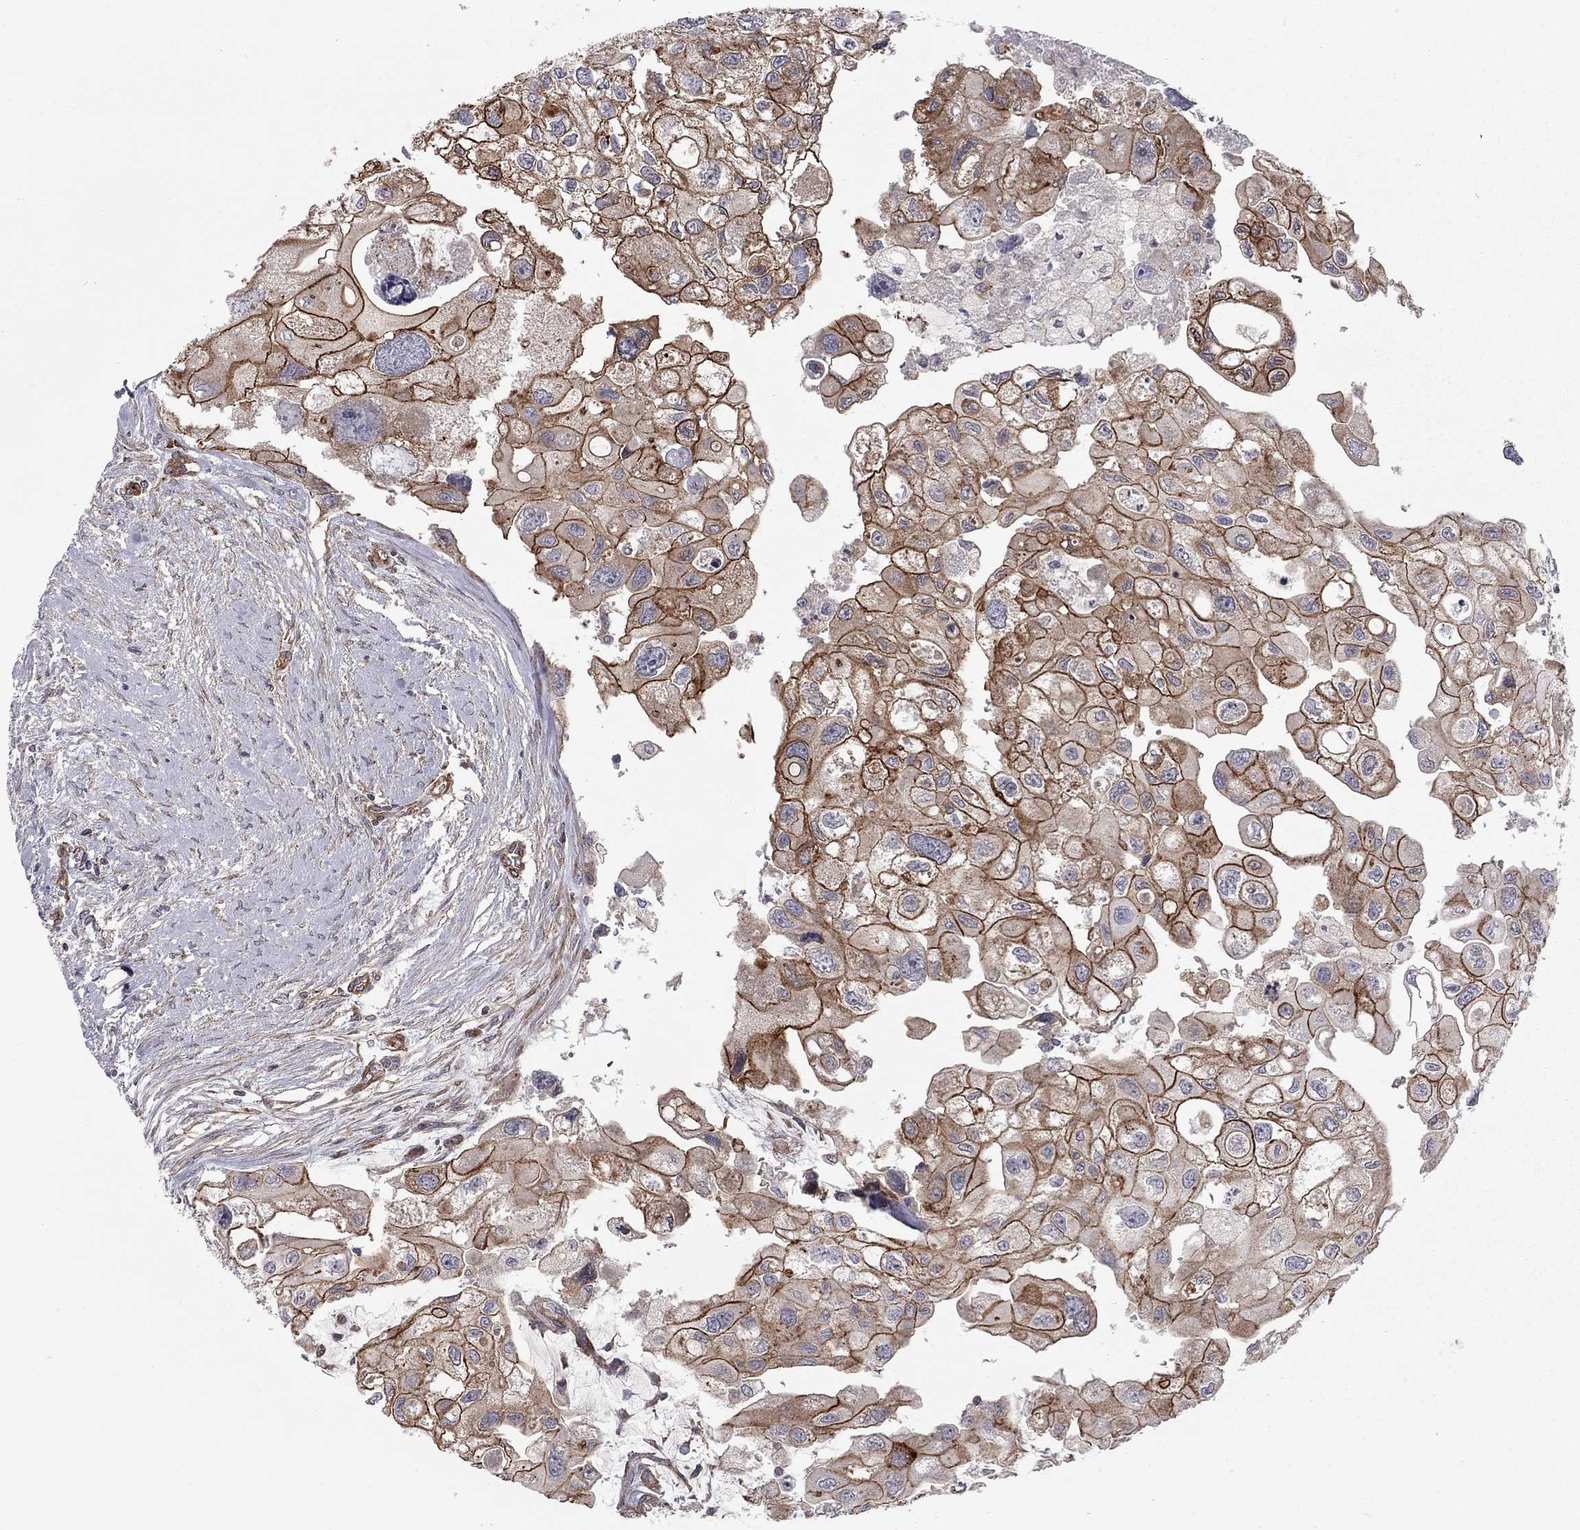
{"staining": {"intensity": "strong", "quantity": ">75%", "location": "cytoplasmic/membranous"}, "tissue": "urothelial cancer", "cell_type": "Tumor cells", "image_type": "cancer", "snomed": [{"axis": "morphology", "description": "Urothelial carcinoma, High grade"}, {"axis": "topography", "description": "Urinary bladder"}], "caption": "This histopathology image shows immunohistochemistry staining of human urothelial cancer, with high strong cytoplasmic/membranous positivity in approximately >75% of tumor cells.", "gene": "RASEF", "patient": {"sex": "male", "age": 59}}